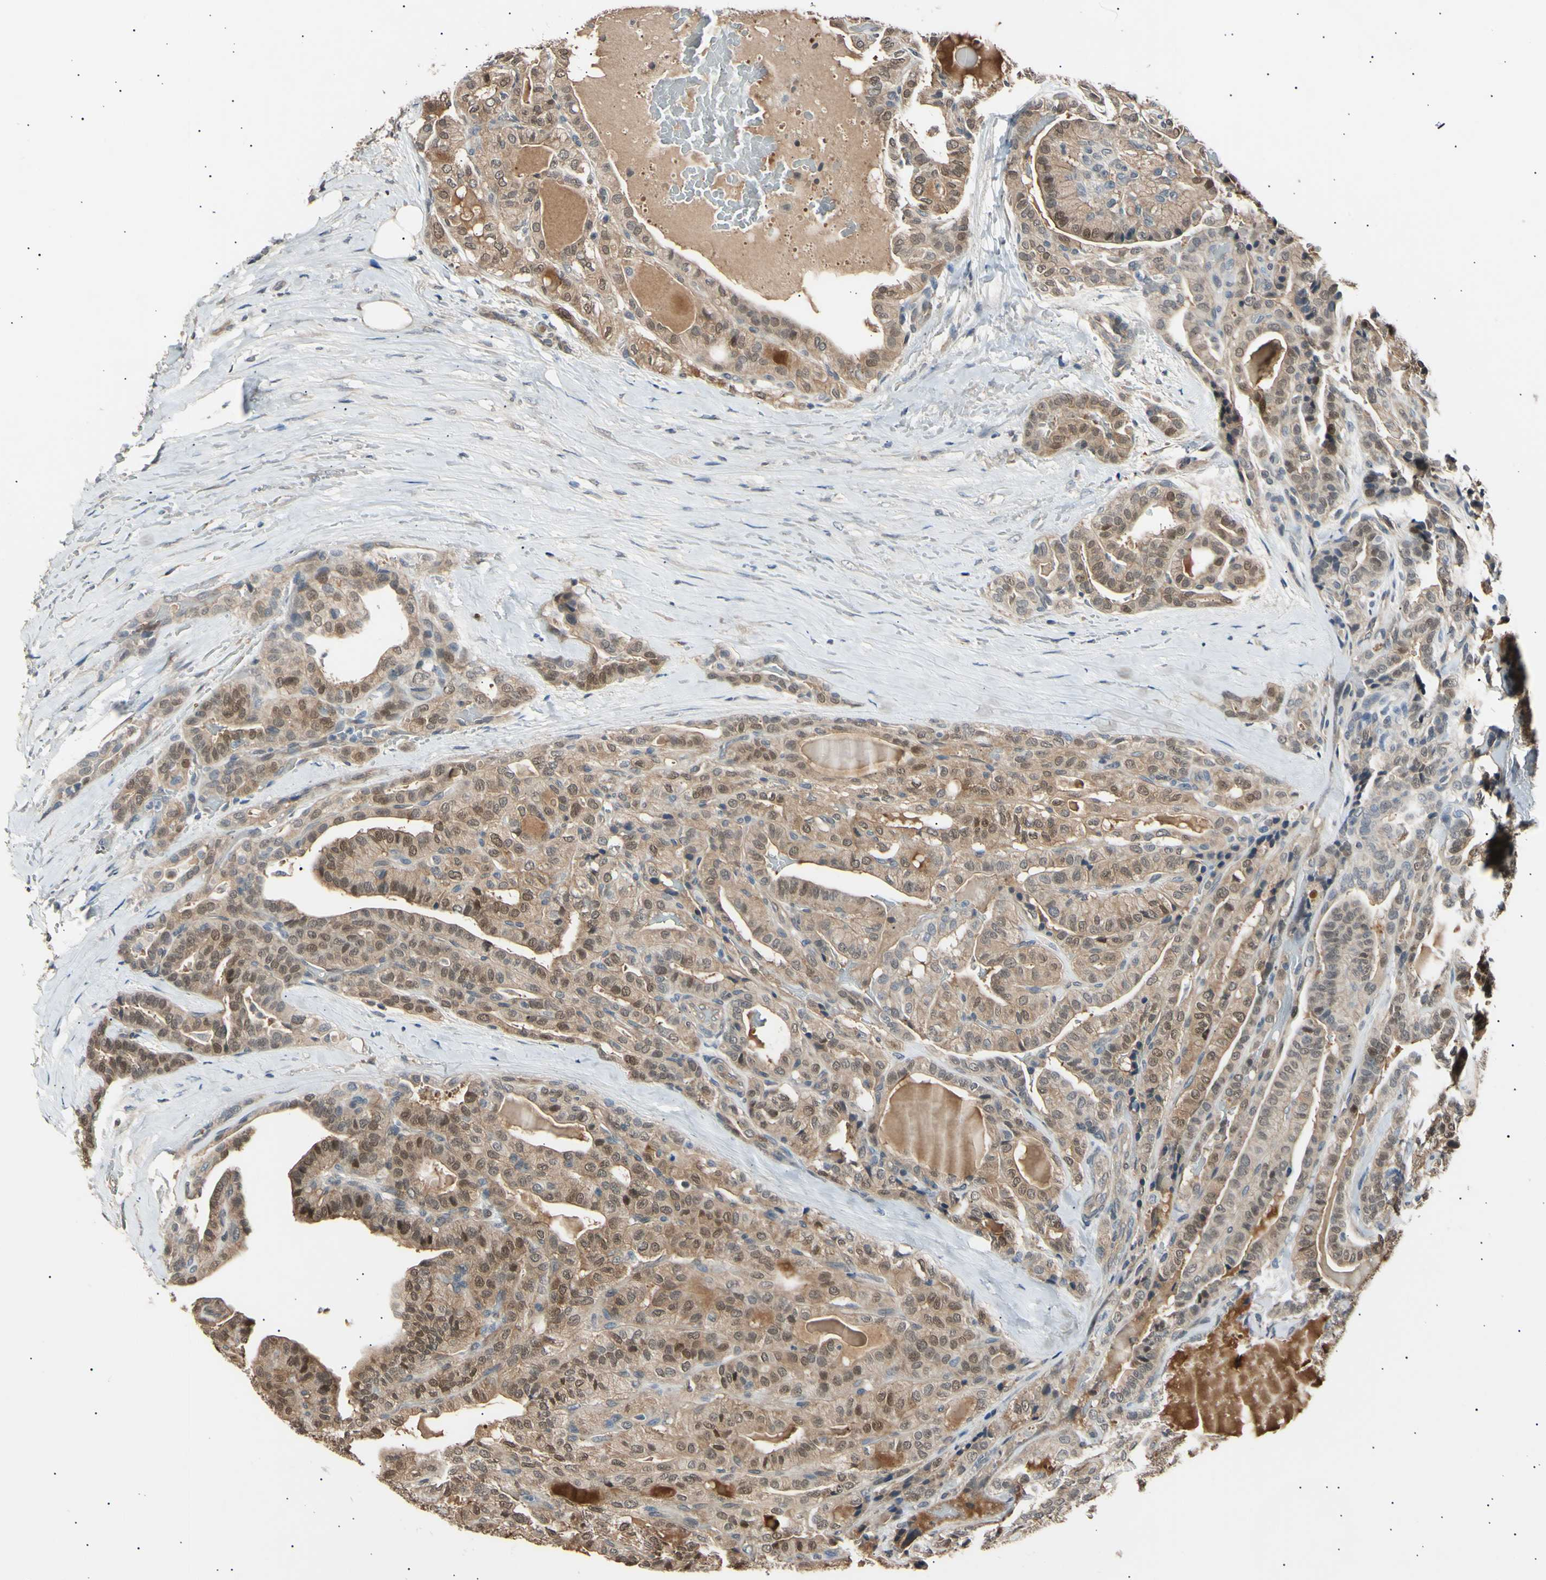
{"staining": {"intensity": "moderate", "quantity": ">75%", "location": "cytoplasmic/membranous,nuclear"}, "tissue": "thyroid cancer", "cell_type": "Tumor cells", "image_type": "cancer", "snomed": [{"axis": "morphology", "description": "Papillary adenocarcinoma, NOS"}, {"axis": "topography", "description": "Thyroid gland"}], "caption": "Moderate cytoplasmic/membranous and nuclear protein expression is seen in about >75% of tumor cells in thyroid papillary adenocarcinoma.", "gene": "AK1", "patient": {"sex": "male", "age": 77}}